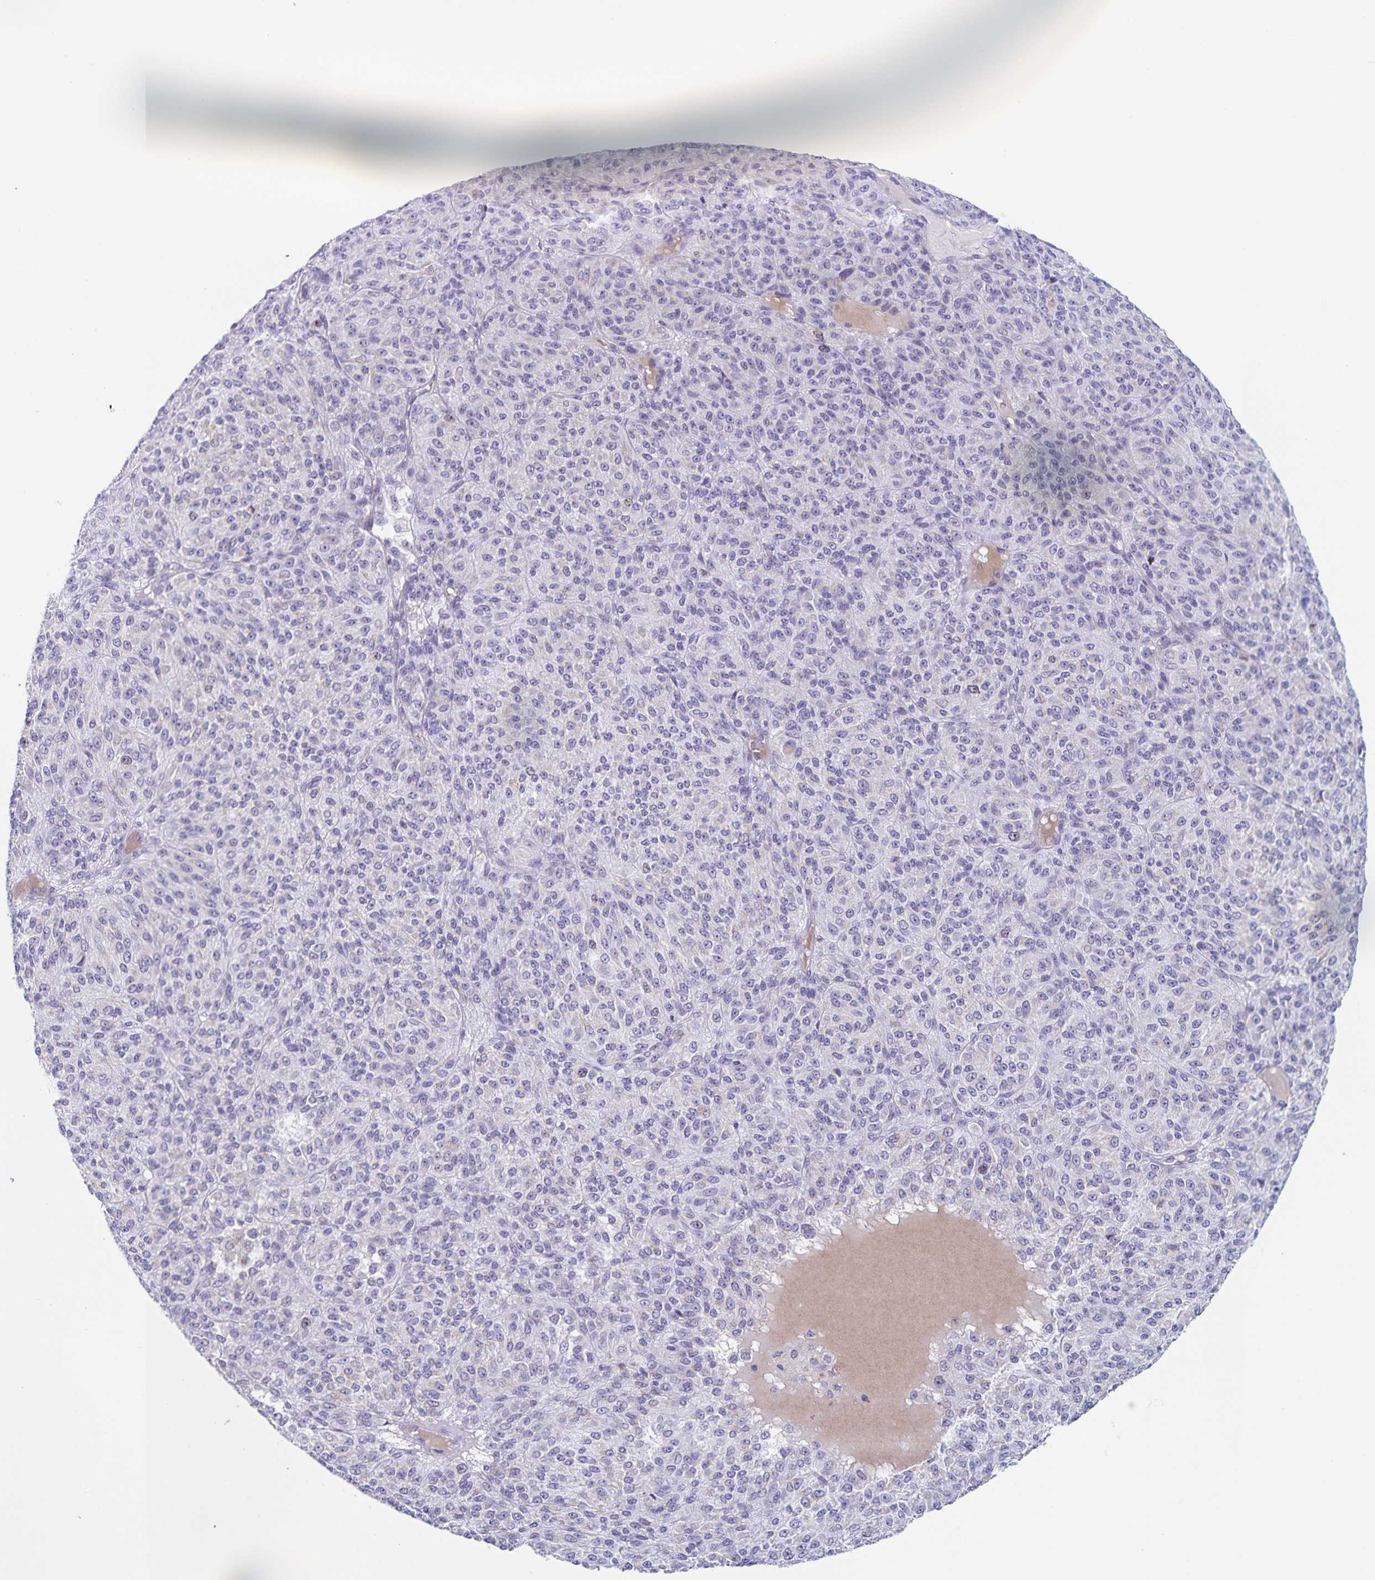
{"staining": {"intensity": "negative", "quantity": "none", "location": "none"}, "tissue": "melanoma", "cell_type": "Tumor cells", "image_type": "cancer", "snomed": [{"axis": "morphology", "description": "Malignant melanoma, Metastatic site"}, {"axis": "topography", "description": "Brain"}], "caption": "High power microscopy image of an immunohistochemistry (IHC) photomicrograph of malignant melanoma (metastatic site), revealing no significant staining in tumor cells.", "gene": "CENPH", "patient": {"sex": "female", "age": 56}}